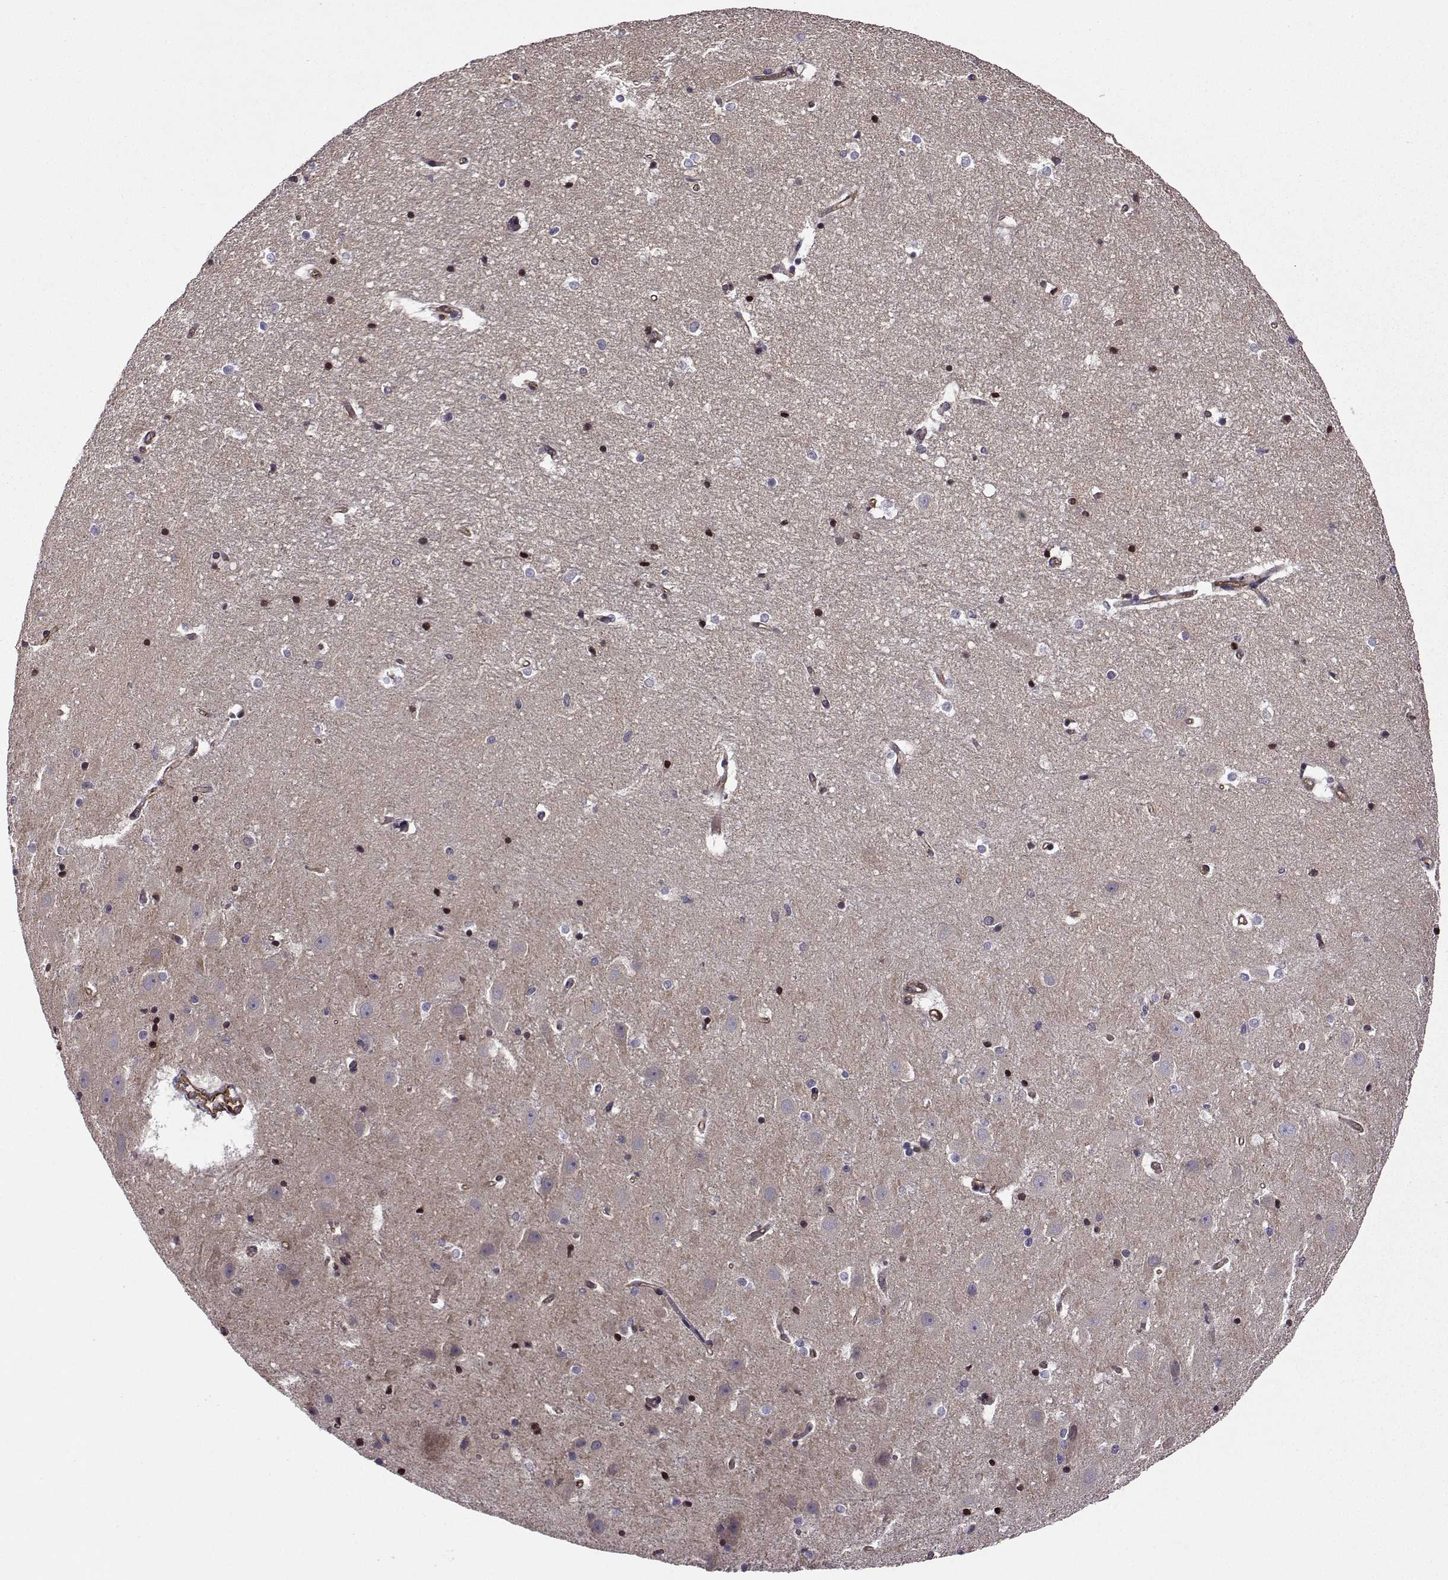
{"staining": {"intensity": "strong", "quantity": "<25%", "location": "cytoplasmic/membranous,nuclear"}, "tissue": "hippocampus", "cell_type": "Glial cells", "image_type": "normal", "snomed": [{"axis": "morphology", "description": "Normal tissue, NOS"}, {"axis": "topography", "description": "Hippocampus"}], "caption": "Immunohistochemical staining of benign human hippocampus displays medium levels of strong cytoplasmic/membranous,nuclear expression in about <25% of glial cells. (Brightfield microscopy of DAB IHC at high magnification).", "gene": "ITGB8", "patient": {"sex": "male", "age": 44}}